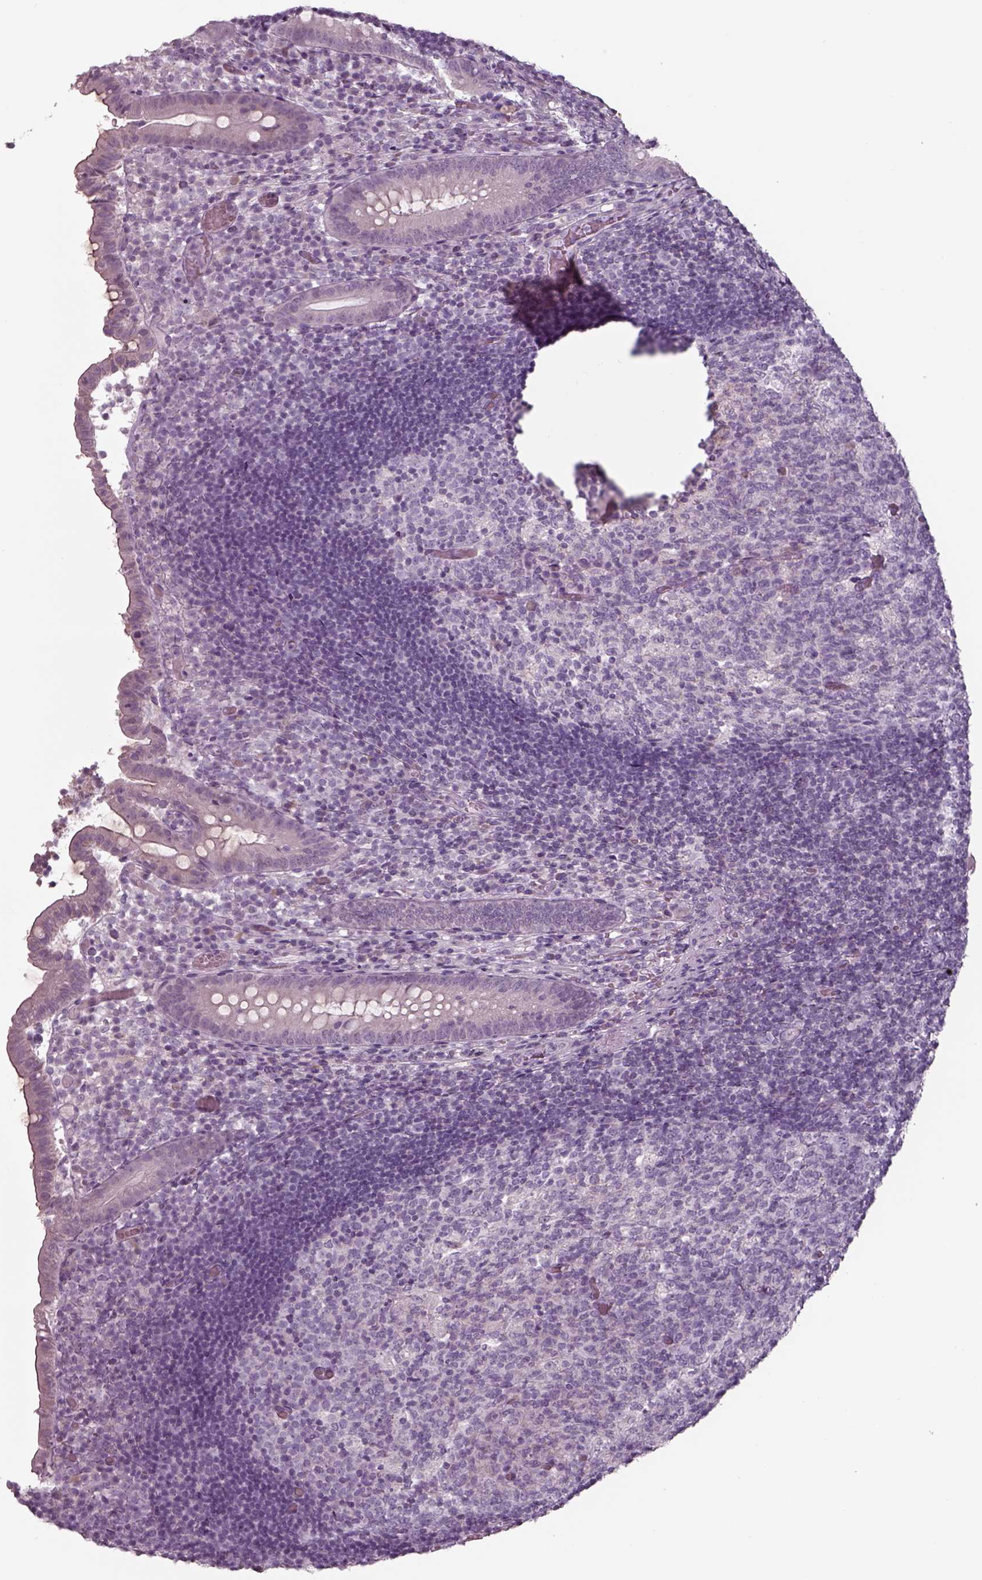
{"staining": {"intensity": "negative", "quantity": "none", "location": "none"}, "tissue": "appendix", "cell_type": "Glandular cells", "image_type": "normal", "snomed": [{"axis": "morphology", "description": "Normal tissue, NOS"}, {"axis": "topography", "description": "Appendix"}], "caption": "Human appendix stained for a protein using immunohistochemistry shows no expression in glandular cells.", "gene": "SEPTIN14", "patient": {"sex": "female", "age": 32}}